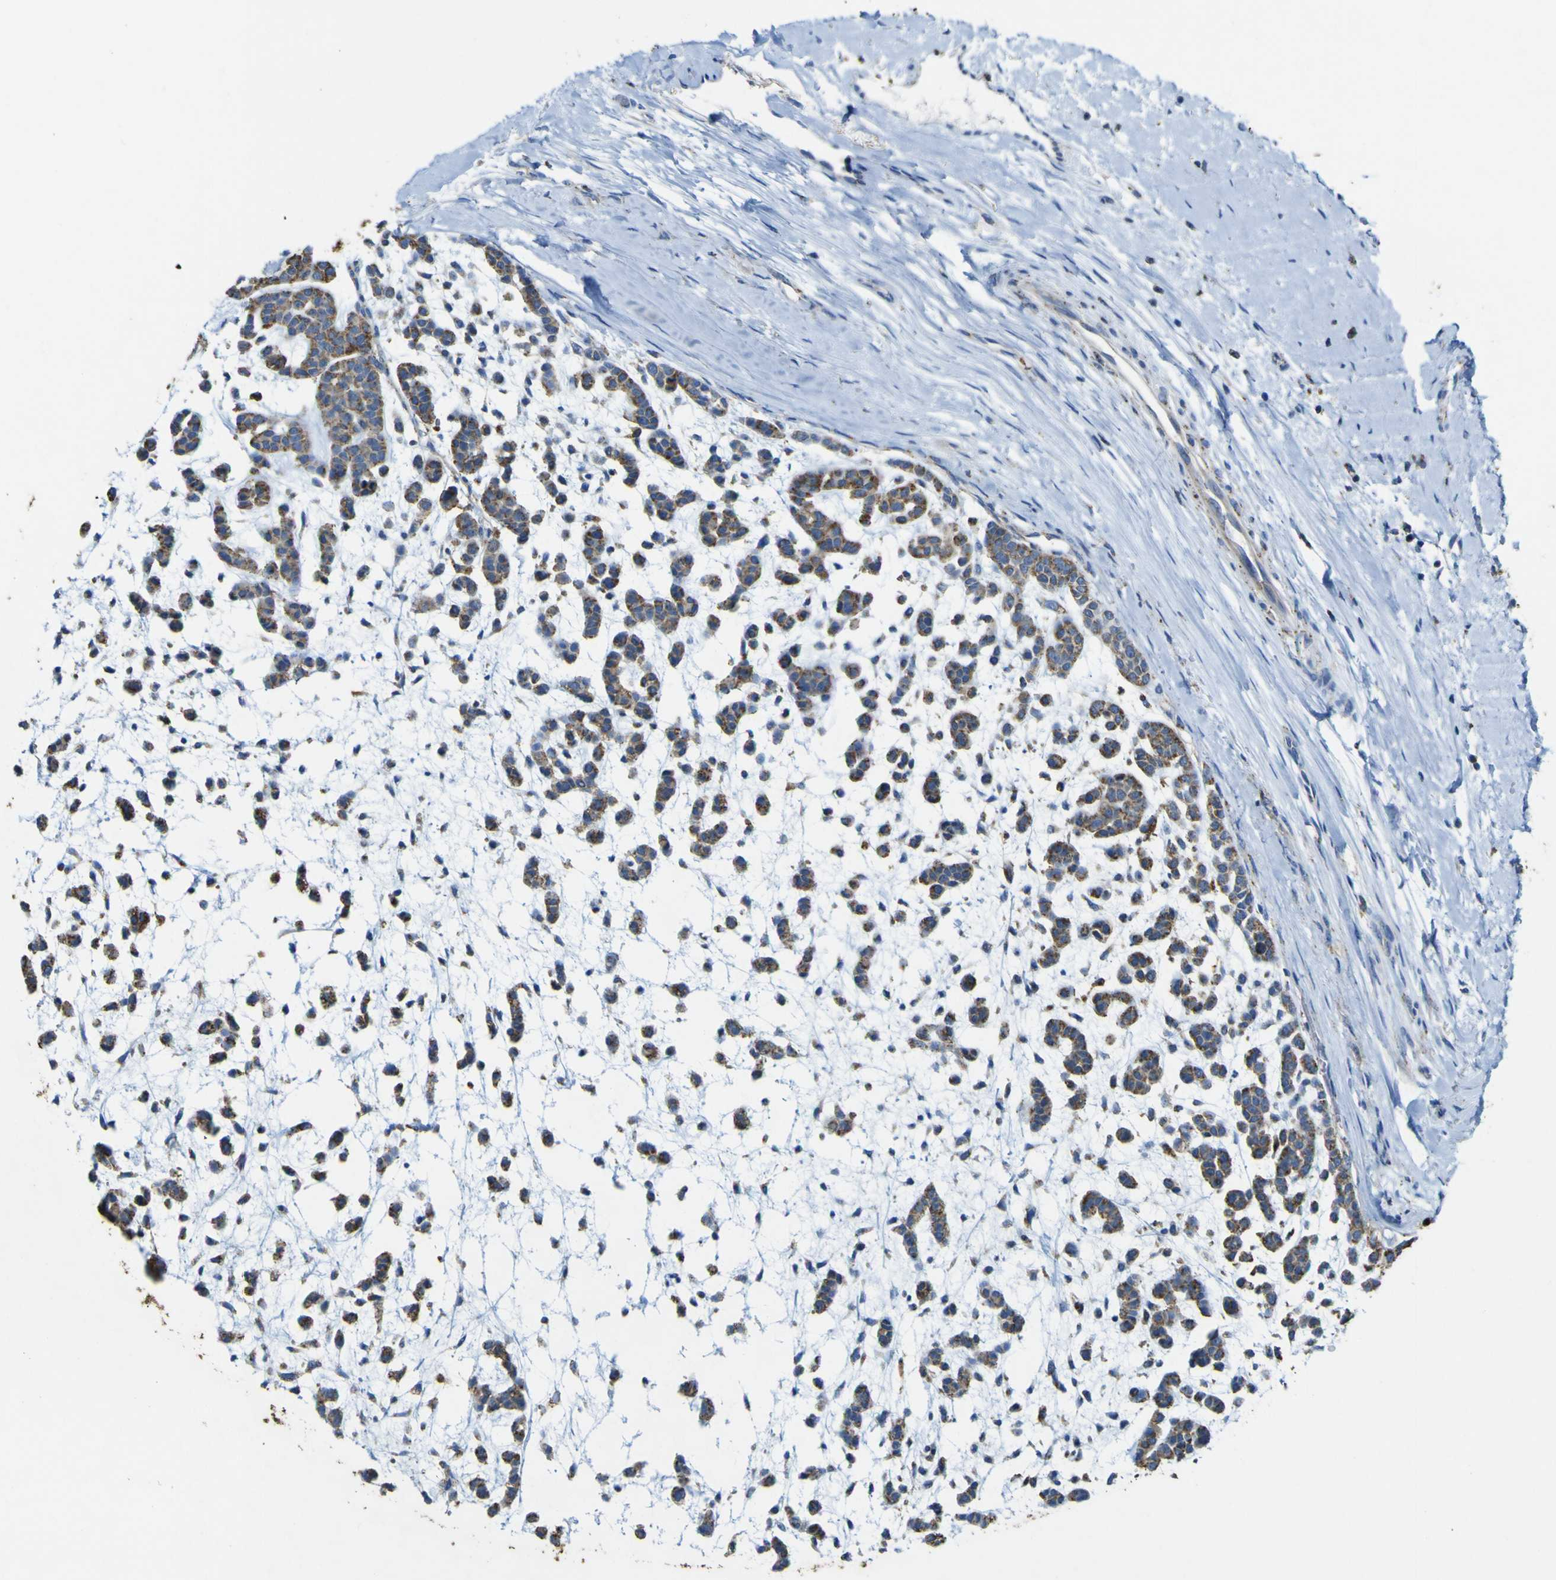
{"staining": {"intensity": "moderate", "quantity": ">75%", "location": "cytoplasmic/membranous"}, "tissue": "head and neck cancer", "cell_type": "Tumor cells", "image_type": "cancer", "snomed": [{"axis": "morphology", "description": "Adenocarcinoma, NOS"}, {"axis": "morphology", "description": "Adenoma, NOS"}, {"axis": "topography", "description": "Head-Neck"}], "caption": "A photomicrograph of human head and neck cancer stained for a protein displays moderate cytoplasmic/membranous brown staining in tumor cells. The staining was performed using DAB (3,3'-diaminobenzidine) to visualize the protein expression in brown, while the nuclei were stained in blue with hematoxylin (Magnification: 20x).", "gene": "ACSL3", "patient": {"sex": "female", "age": 55}}